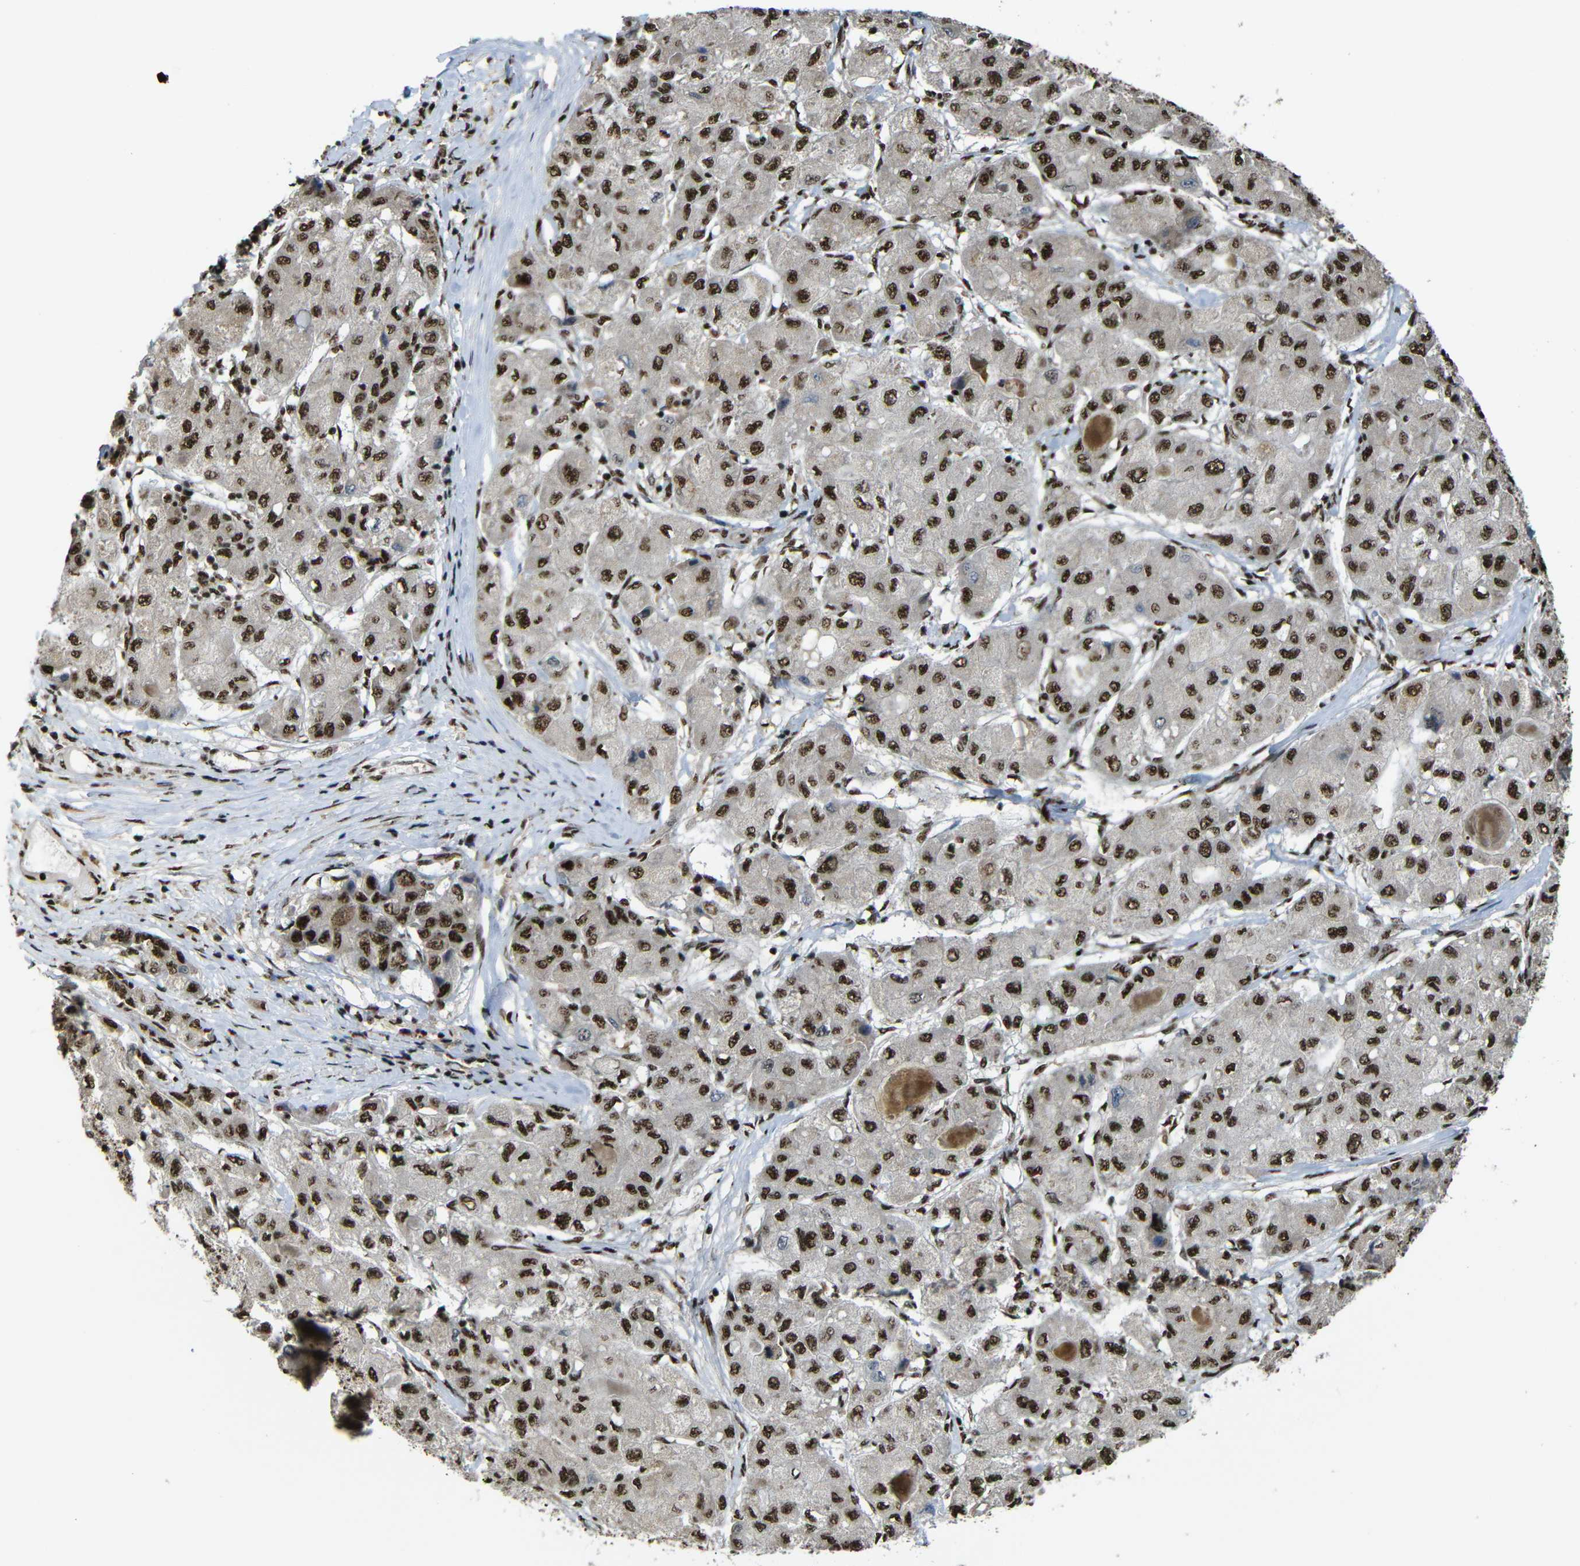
{"staining": {"intensity": "strong", "quantity": ">75%", "location": "cytoplasmic/membranous,nuclear"}, "tissue": "liver cancer", "cell_type": "Tumor cells", "image_type": "cancer", "snomed": [{"axis": "morphology", "description": "Carcinoma, Hepatocellular, NOS"}, {"axis": "topography", "description": "Liver"}], "caption": "The histopathology image reveals staining of hepatocellular carcinoma (liver), revealing strong cytoplasmic/membranous and nuclear protein positivity (brown color) within tumor cells.", "gene": "TCF7L2", "patient": {"sex": "male", "age": 80}}